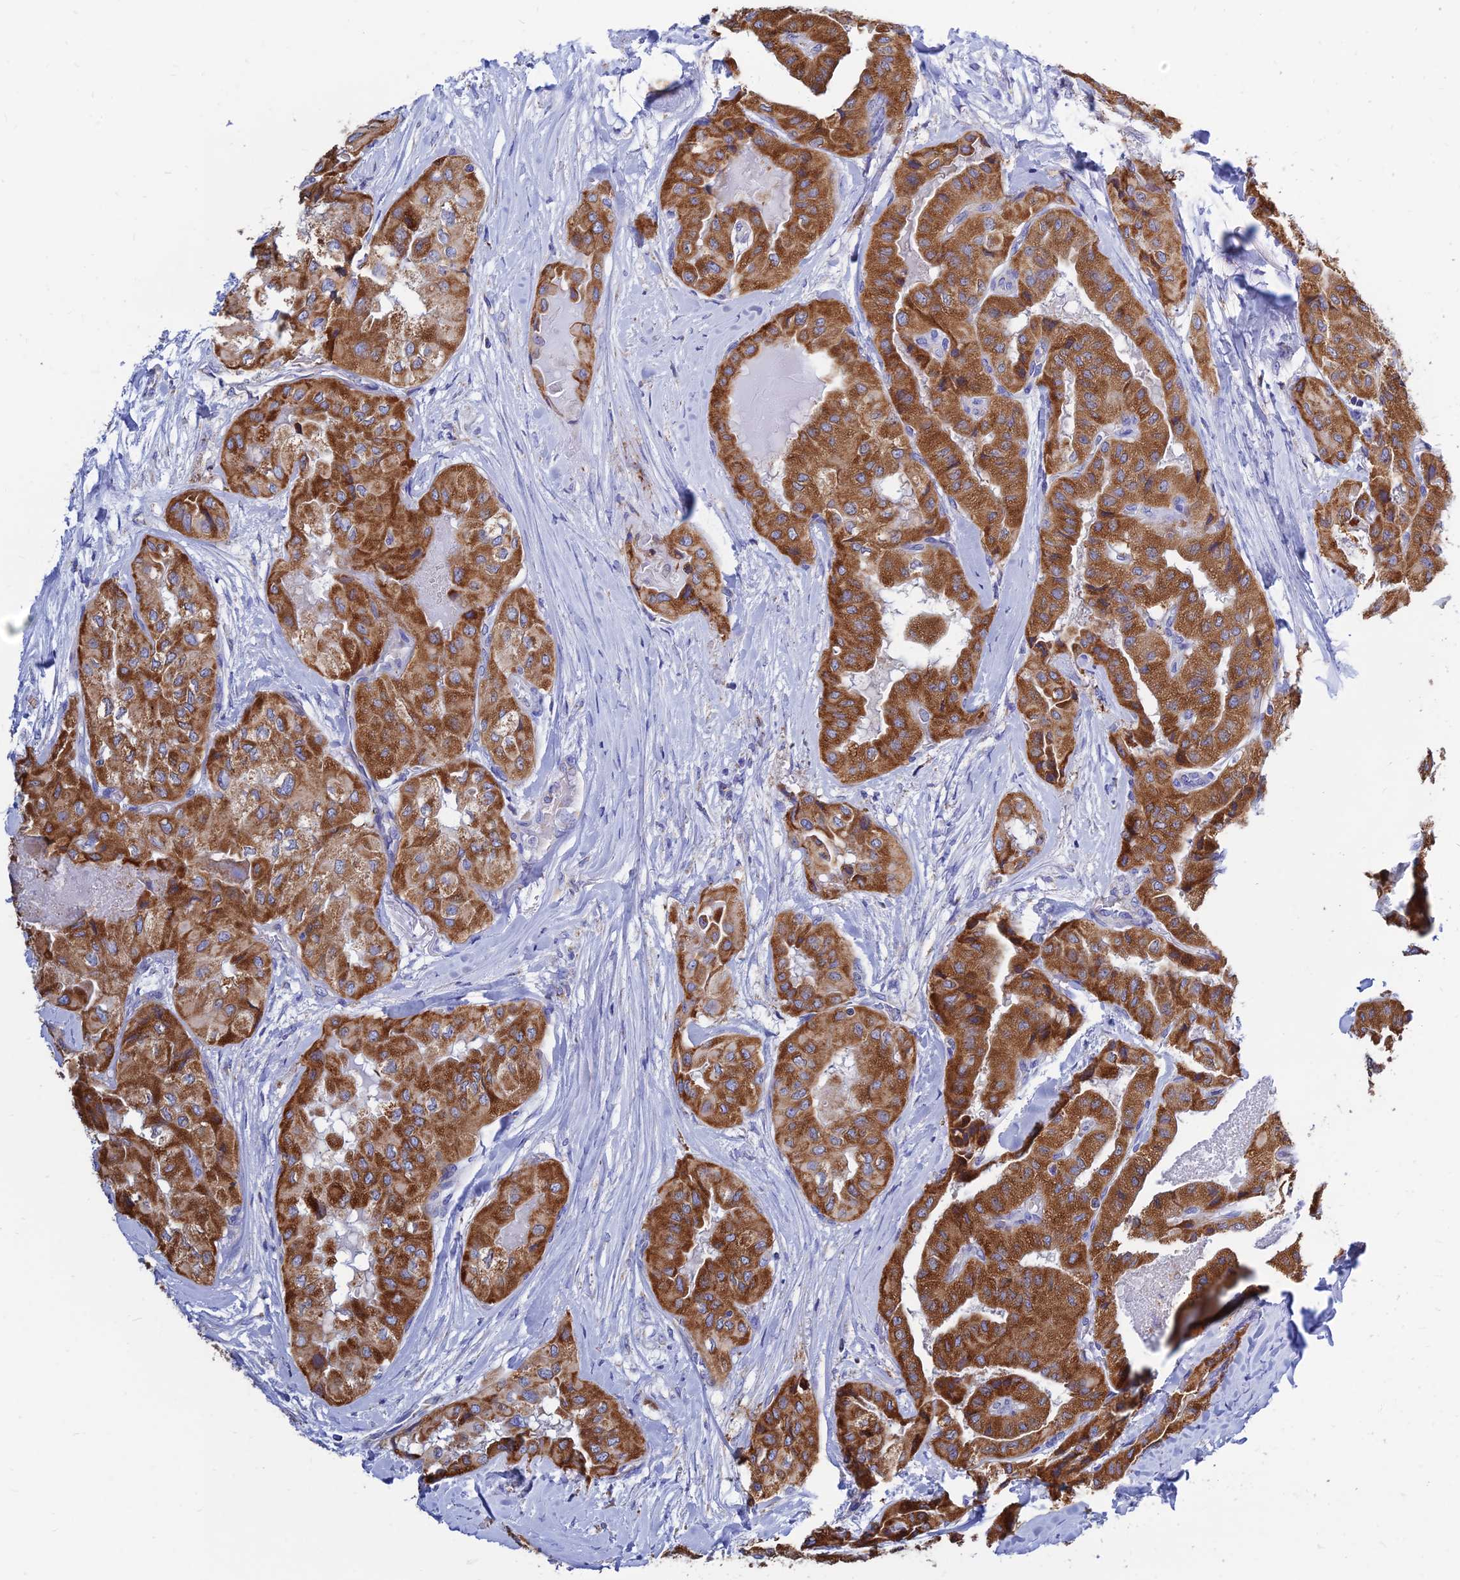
{"staining": {"intensity": "strong", "quantity": ">75%", "location": "cytoplasmic/membranous"}, "tissue": "thyroid cancer", "cell_type": "Tumor cells", "image_type": "cancer", "snomed": [{"axis": "morphology", "description": "Papillary adenocarcinoma, NOS"}, {"axis": "topography", "description": "Thyroid gland"}], "caption": "A brown stain shows strong cytoplasmic/membranous positivity of a protein in human thyroid papillary adenocarcinoma tumor cells.", "gene": "MGST1", "patient": {"sex": "female", "age": 59}}